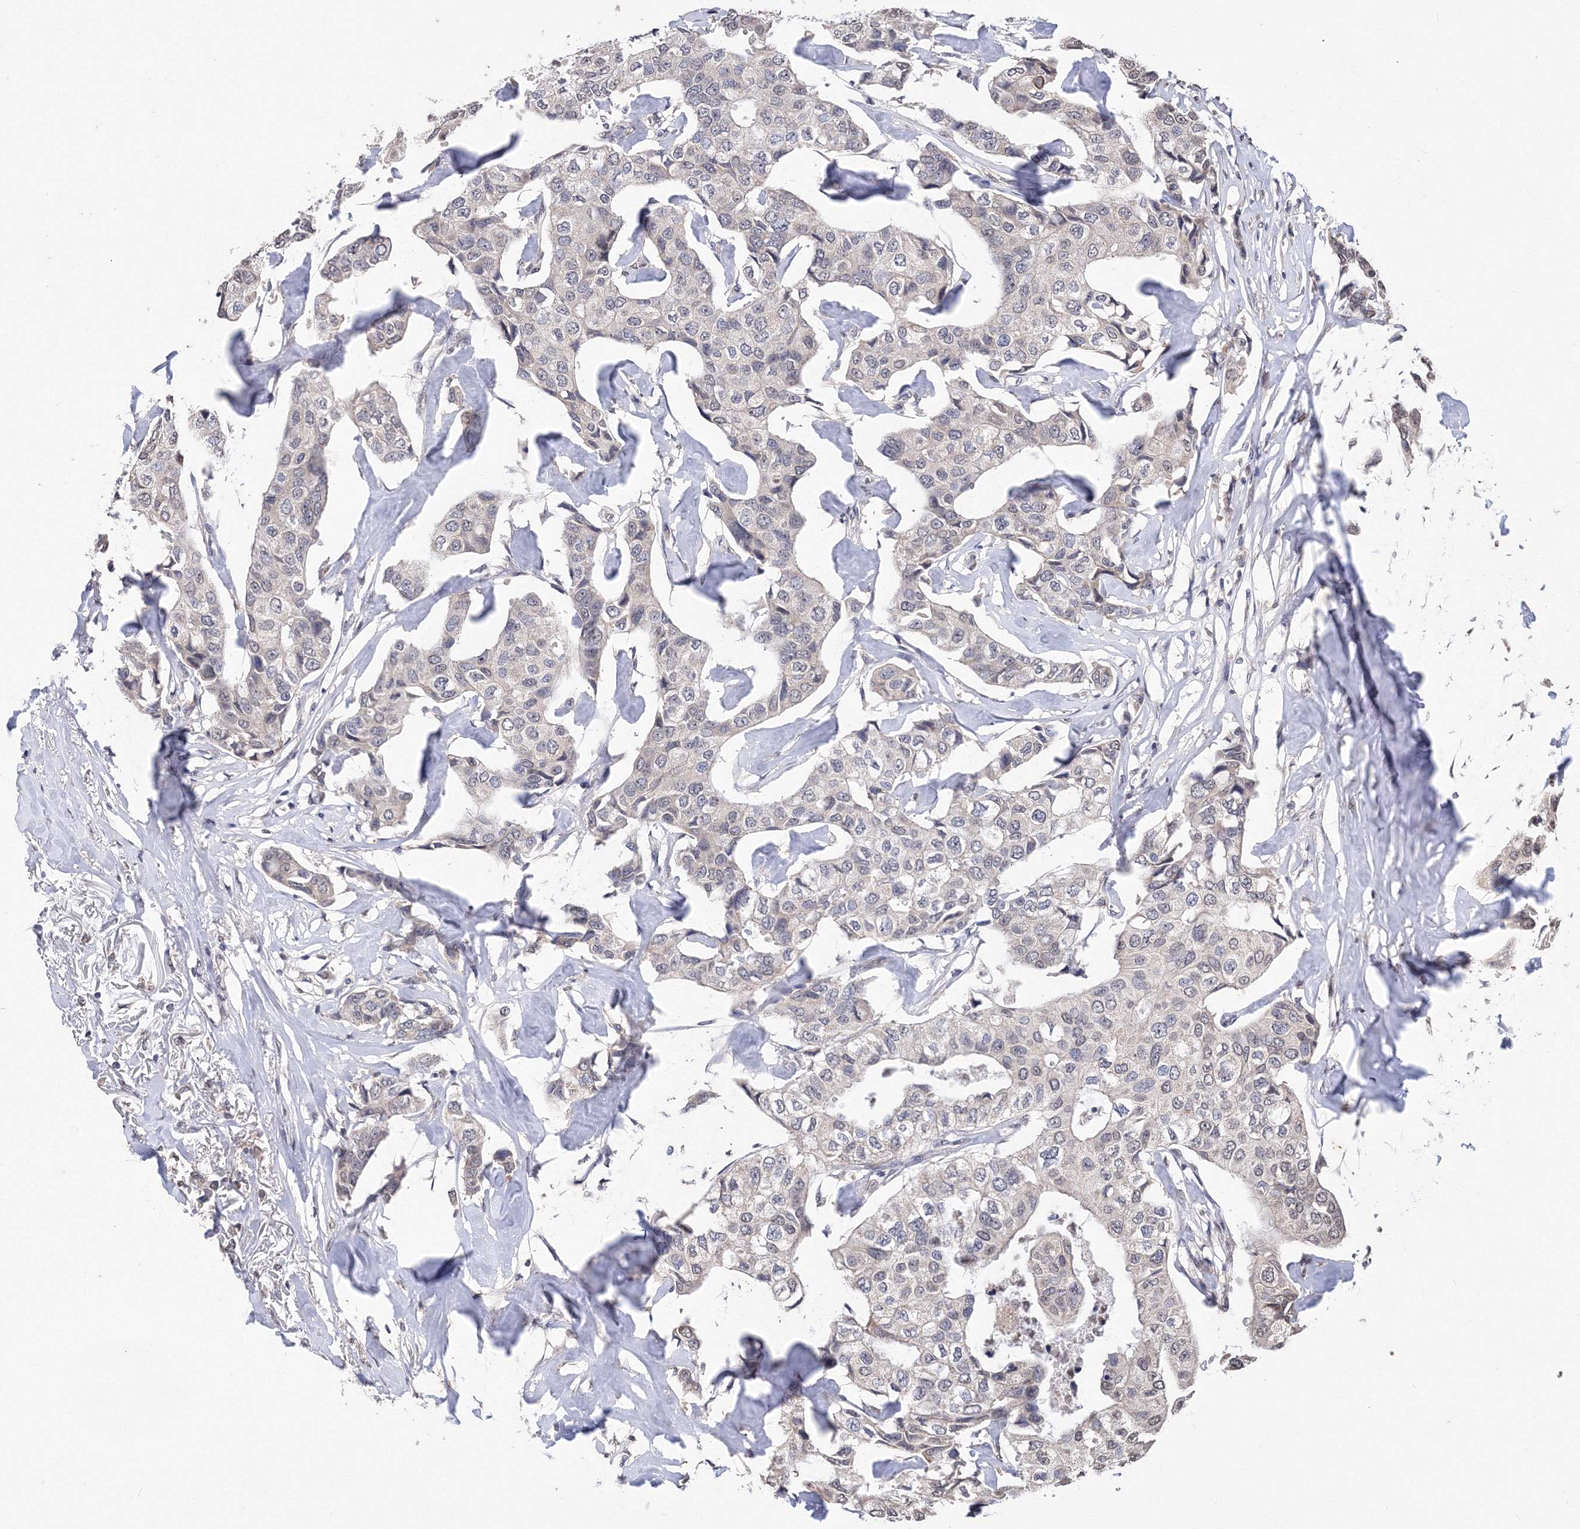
{"staining": {"intensity": "negative", "quantity": "none", "location": "none"}, "tissue": "breast cancer", "cell_type": "Tumor cells", "image_type": "cancer", "snomed": [{"axis": "morphology", "description": "Duct carcinoma"}, {"axis": "topography", "description": "Breast"}], "caption": "Immunohistochemical staining of human breast intraductal carcinoma reveals no significant expression in tumor cells.", "gene": "GPN1", "patient": {"sex": "female", "age": 80}}